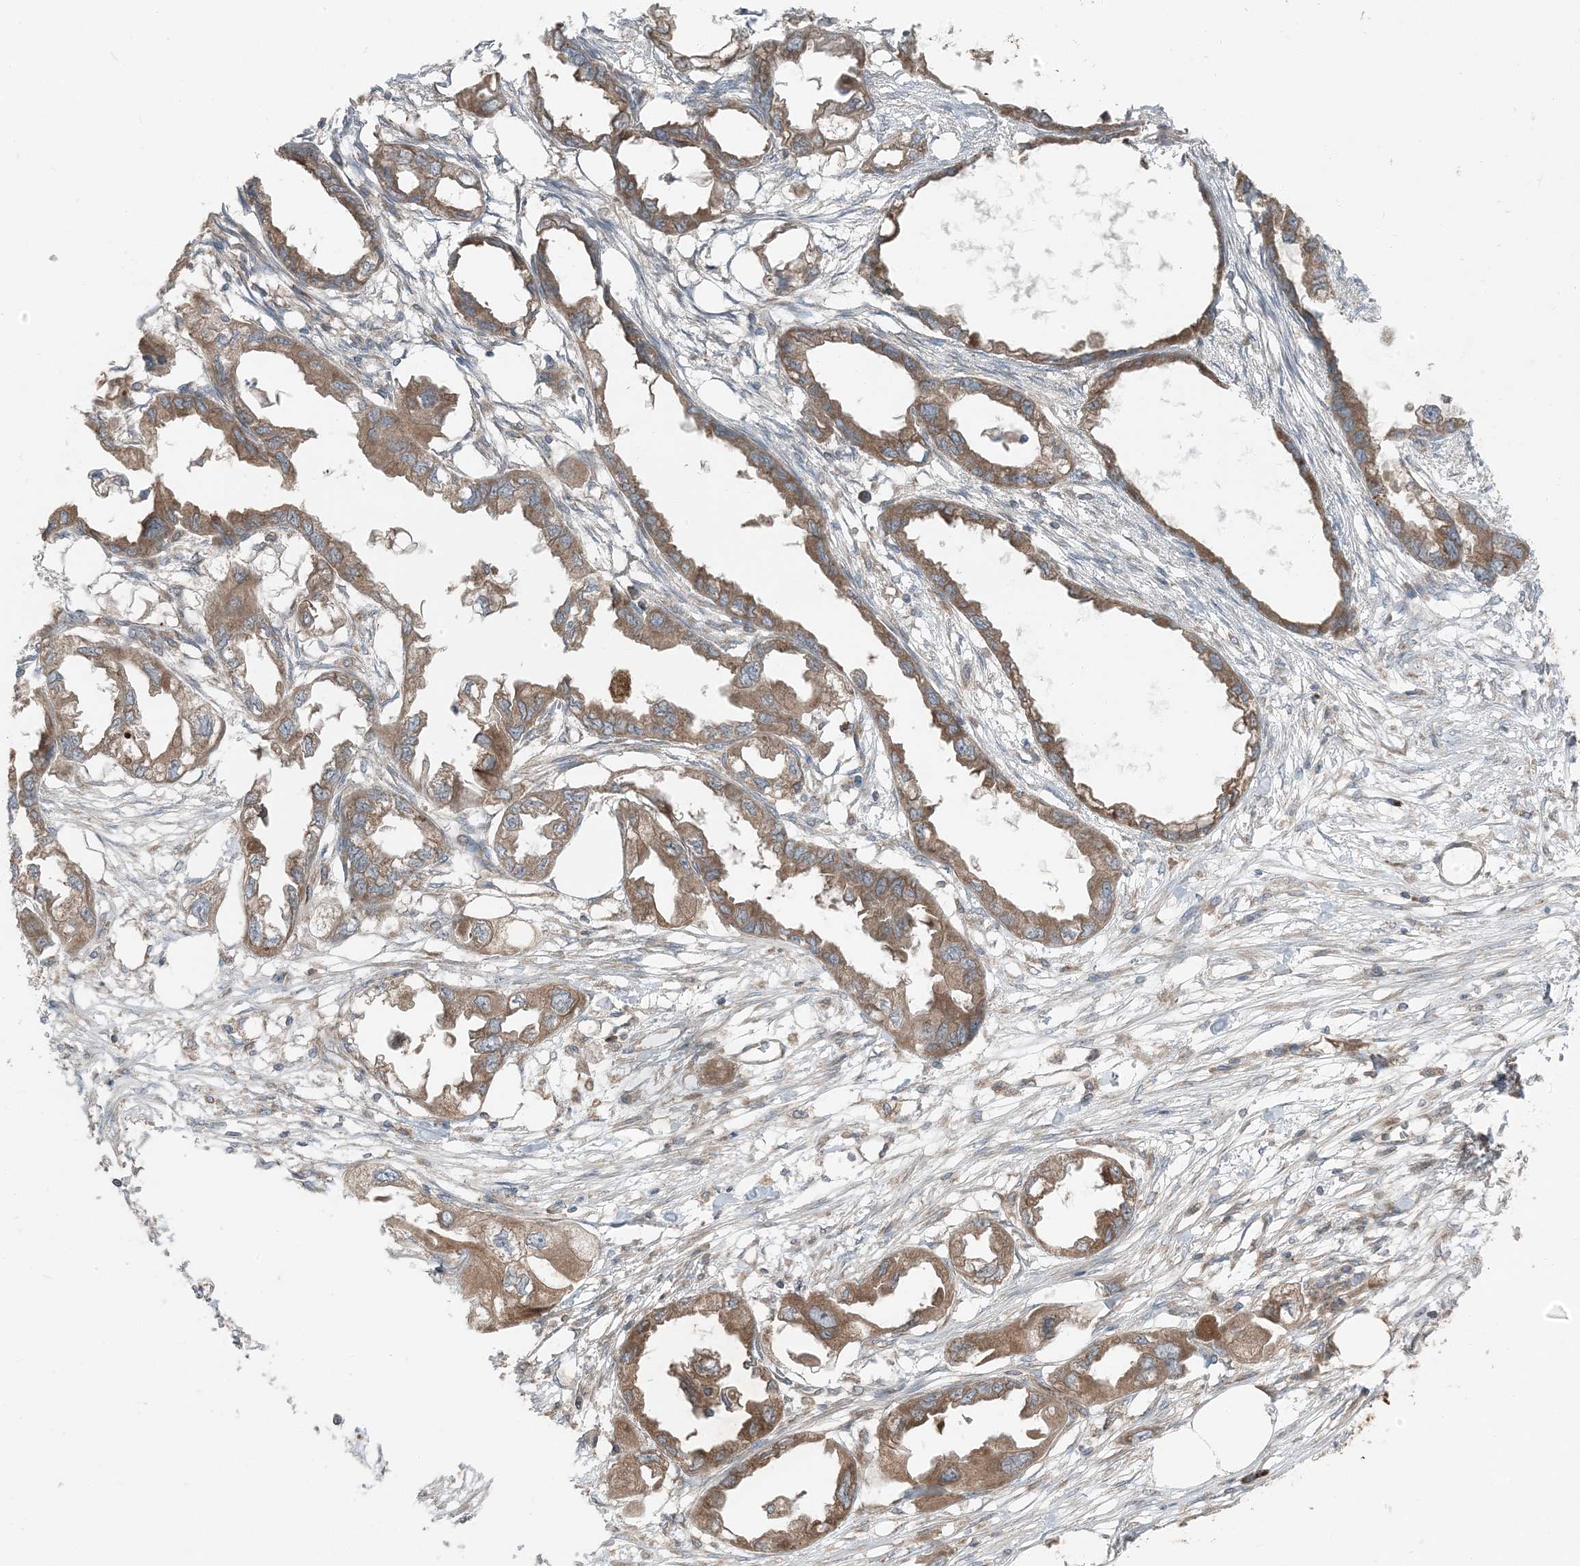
{"staining": {"intensity": "moderate", "quantity": ">75%", "location": "cytoplasmic/membranous"}, "tissue": "endometrial cancer", "cell_type": "Tumor cells", "image_type": "cancer", "snomed": [{"axis": "morphology", "description": "Adenocarcinoma, NOS"}, {"axis": "morphology", "description": "Adenocarcinoma, metastatic, NOS"}, {"axis": "topography", "description": "Adipose tissue"}, {"axis": "topography", "description": "Endometrium"}], "caption": "Immunohistochemical staining of human endometrial adenocarcinoma exhibits medium levels of moderate cytoplasmic/membranous positivity in about >75% of tumor cells. Nuclei are stained in blue.", "gene": "RAB3GAP1", "patient": {"sex": "female", "age": 67}}